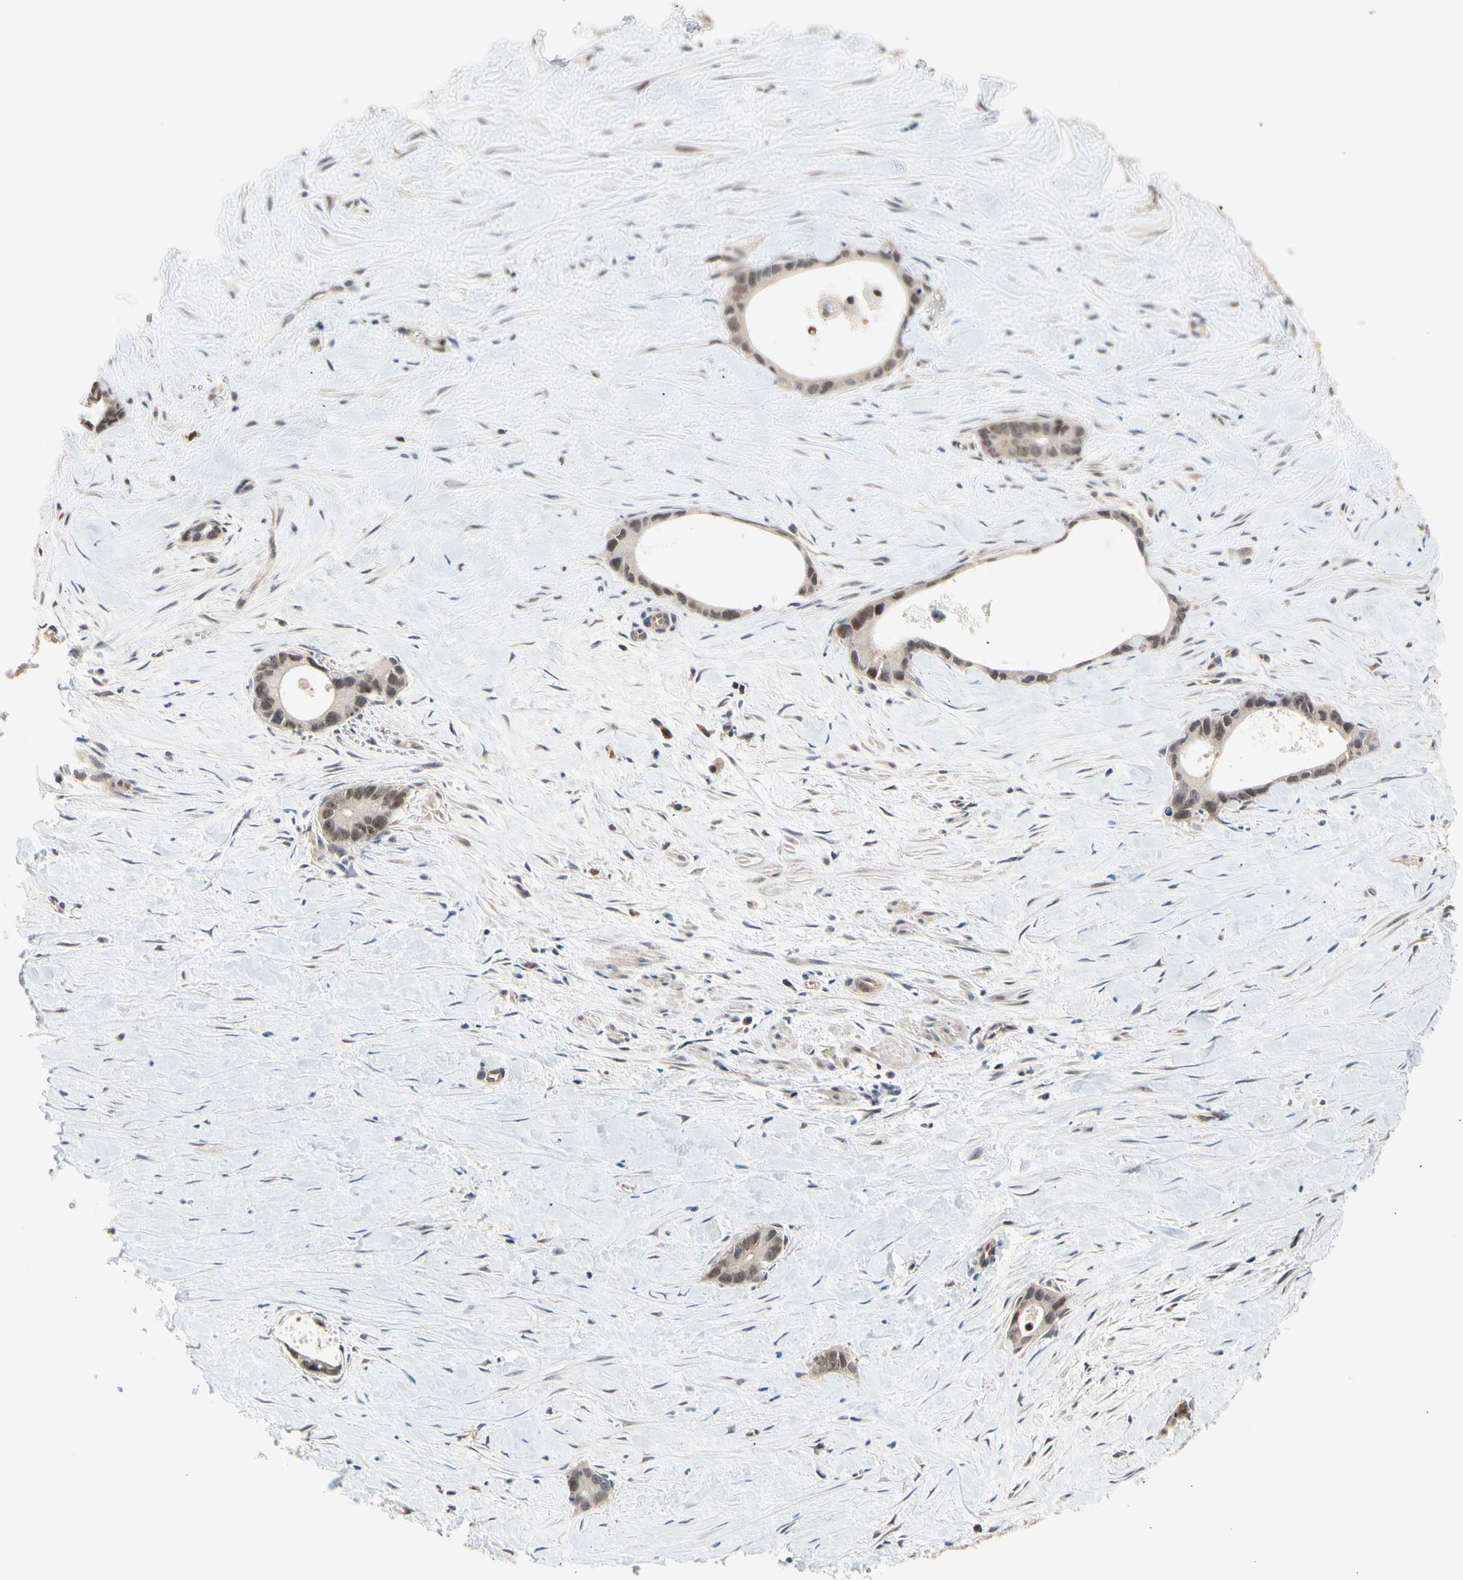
{"staining": {"intensity": "moderate", "quantity": ">75%", "location": "cytoplasmic/membranous,nuclear"}, "tissue": "liver cancer", "cell_type": "Tumor cells", "image_type": "cancer", "snomed": [{"axis": "morphology", "description": "Cholangiocarcinoma"}, {"axis": "topography", "description": "Liver"}], "caption": "IHC (DAB (3,3'-diaminobenzidine)) staining of liver cancer (cholangiocarcinoma) displays moderate cytoplasmic/membranous and nuclear protein expression in approximately >75% of tumor cells.", "gene": "NGEF", "patient": {"sex": "female", "age": 55}}